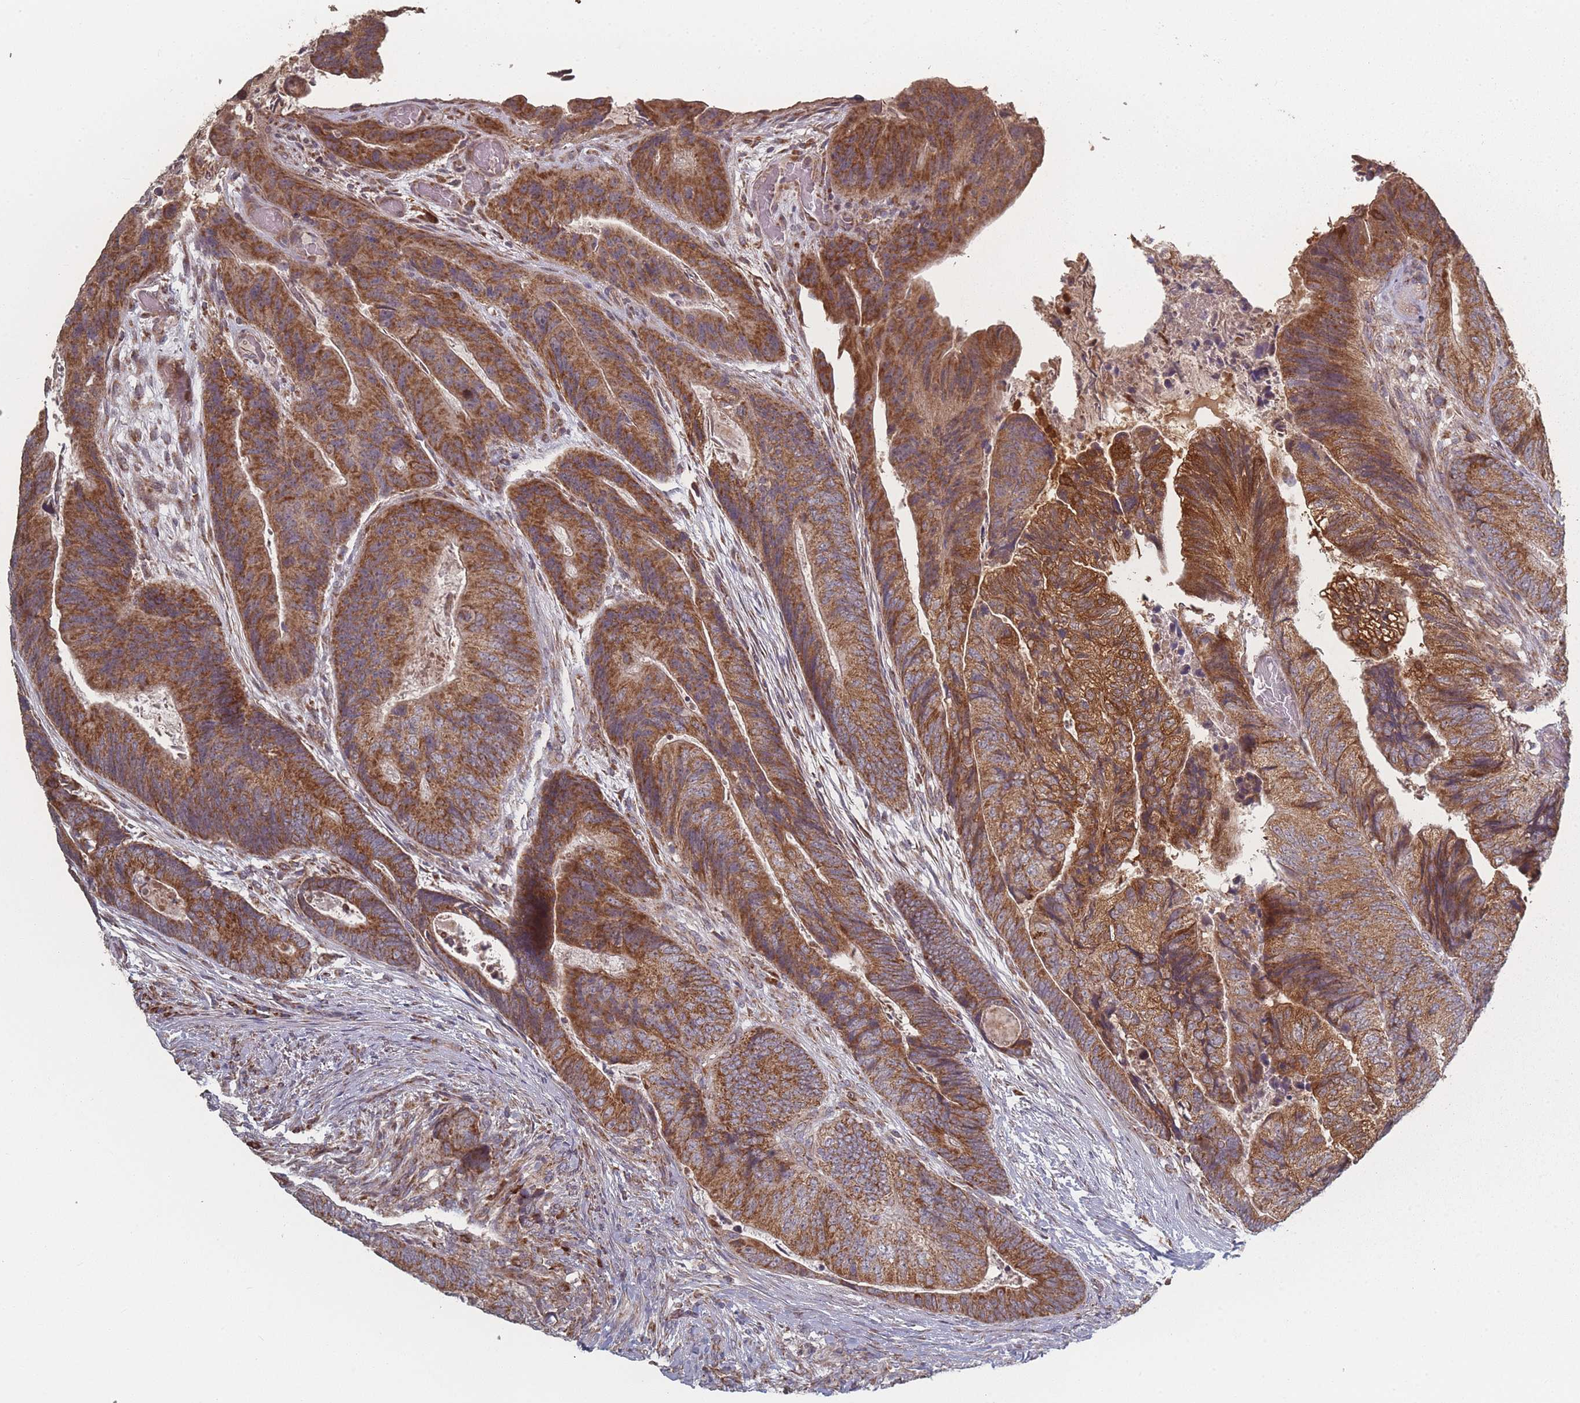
{"staining": {"intensity": "strong", "quantity": ">75%", "location": "cytoplasmic/membranous"}, "tissue": "colorectal cancer", "cell_type": "Tumor cells", "image_type": "cancer", "snomed": [{"axis": "morphology", "description": "Adenocarcinoma, NOS"}, {"axis": "topography", "description": "Colon"}], "caption": "Immunohistochemical staining of human adenocarcinoma (colorectal) shows high levels of strong cytoplasmic/membranous expression in about >75% of tumor cells. (Stains: DAB (3,3'-diaminobenzidine) in brown, nuclei in blue, Microscopy: brightfield microscopy at high magnification).", "gene": "PSMB3", "patient": {"sex": "female", "age": 67}}